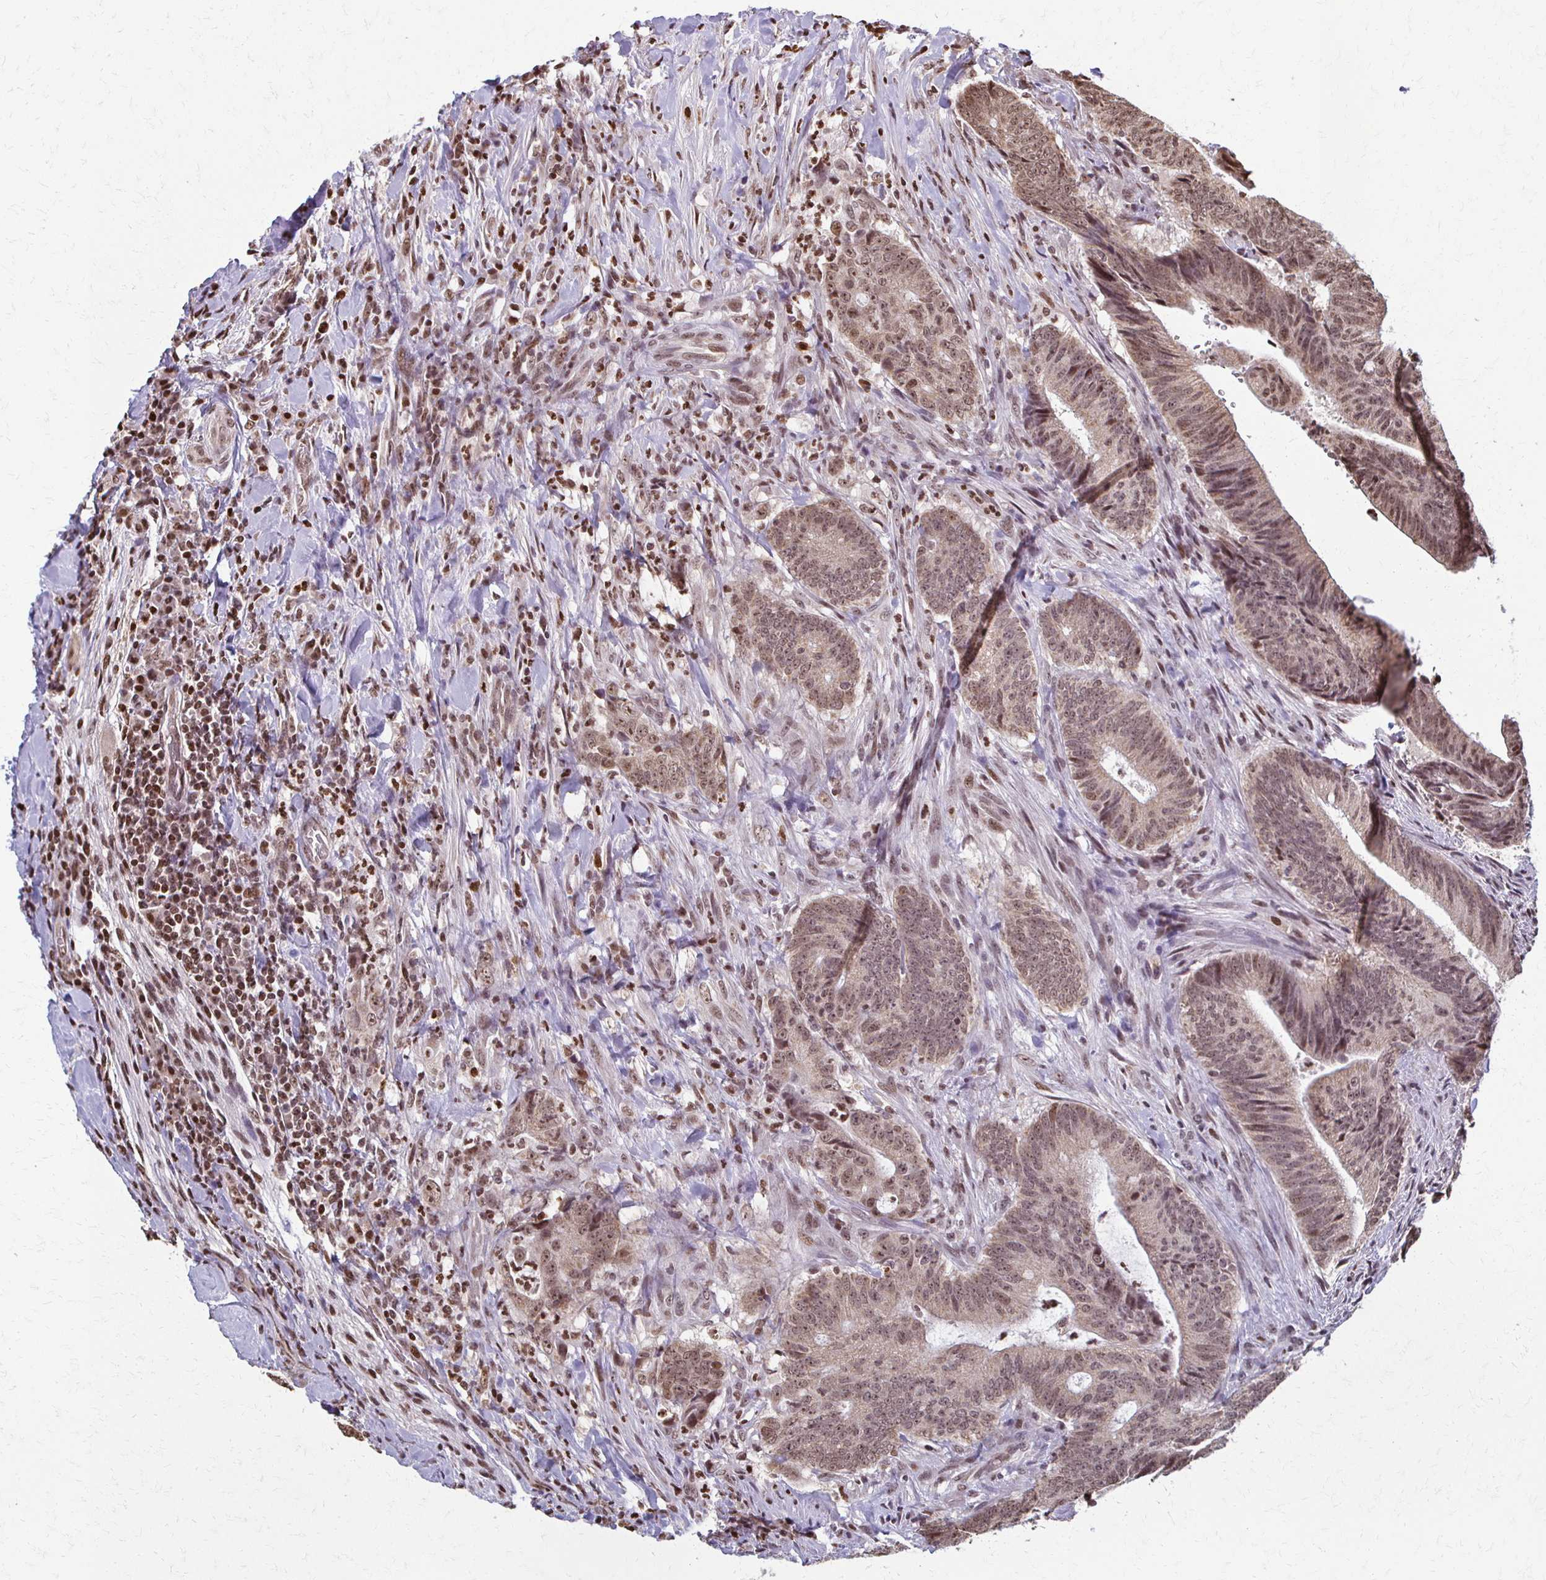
{"staining": {"intensity": "moderate", "quantity": ">75%", "location": "nuclear"}, "tissue": "colorectal cancer", "cell_type": "Tumor cells", "image_type": "cancer", "snomed": [{"axis": "morphology", "description": "Adenocarcinoma, NOS"}, {"axis": "topography", "description": "Colon"}], "caption": "Brown immunohistochemical staining in human colorectal adenocarcinoma exhibits moderate nuclear positivity in about >75% of tumor cells.", "gene": "HOXA9", "patient": {"sex": "female", "age": 43}}